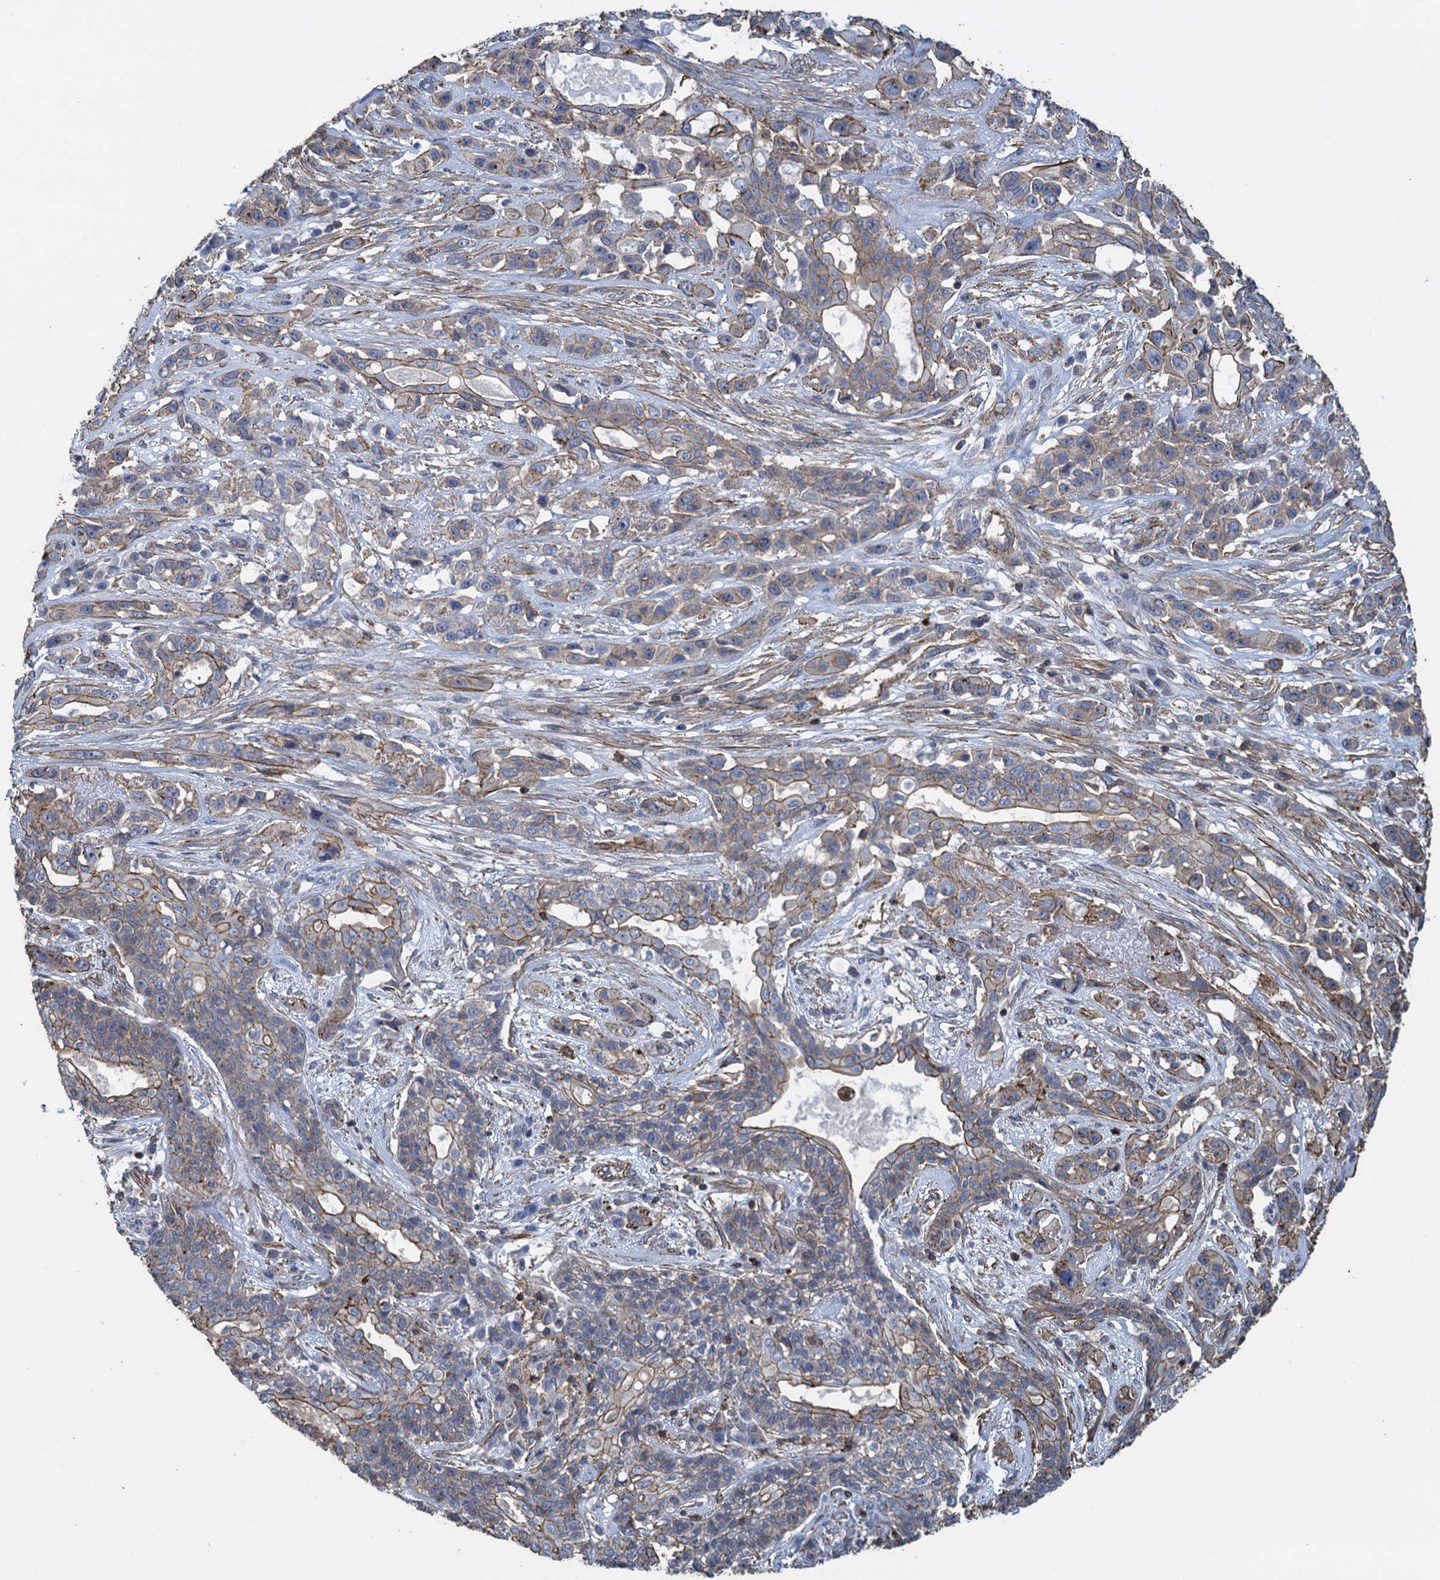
{"staining": {"intensity": "moderate", "quantity": "25%-75%", "location": "cytoplasmic/membranous"}, "tissue": "lung cancer", "cell_type": "Tumor cells", "image_type": "cancer", "snomed": [{"axis": "morphology", "description": "Squamous cell carcinoma, NOS"}, {"axis": "topography", "description": "Lung"}], "caption": "Lung cancer stained with a brown dye exhibits moderate cytoplasmic/membranous positive positivity in approximately 25%-75% of tumor cells.", "gene": "PROSER2", "patient": {"sex": "female", "age": 70}}